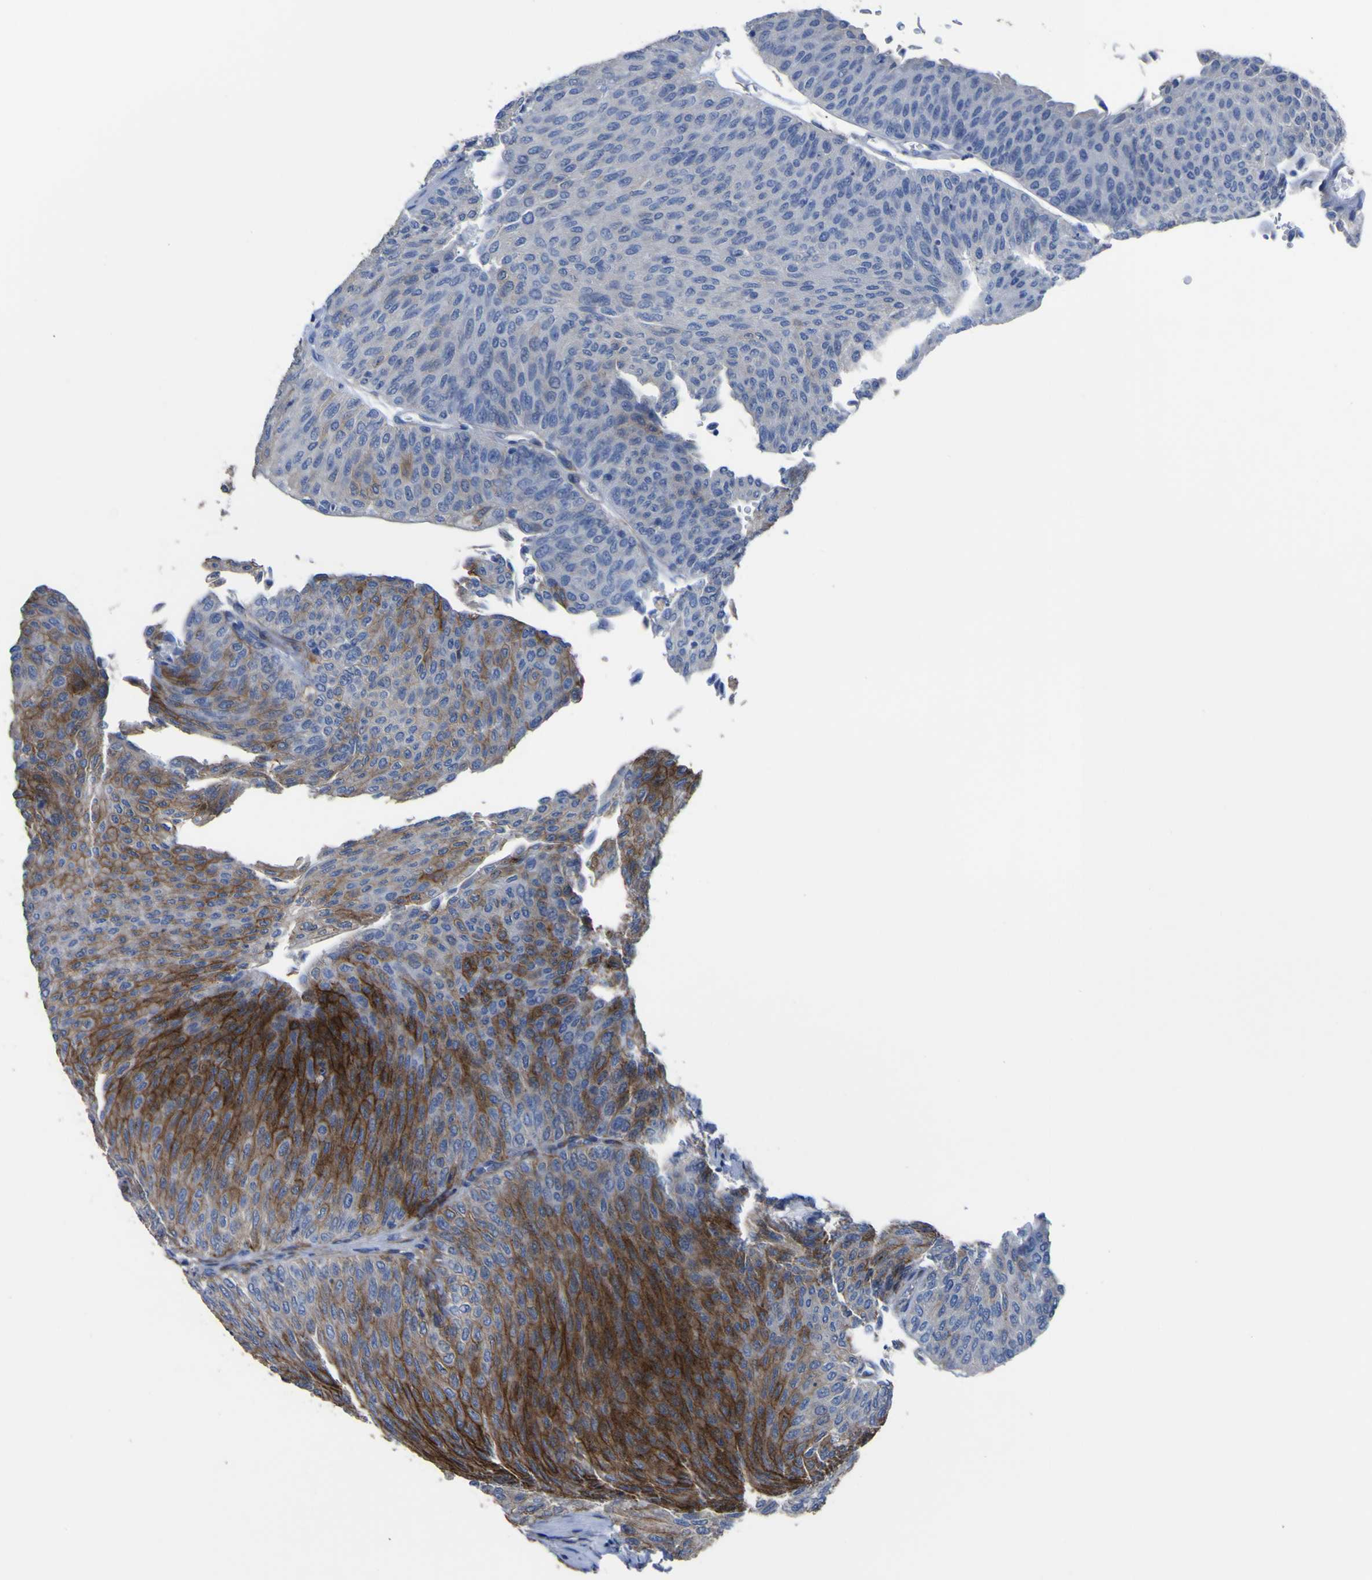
{"staining": {"intensity": "strong", "quantity": "25%-75%", "location": "cytoplasmic/membranous"}, "tissue": "urothelial cancer", "cell_type": "Tumor cells", "image_type": "cancer", "snomed": [{"axis": "morphology", "description": "Urothelial carcinoma, Low grade"}, {"axis": "topography", "description": "Urinary bladder"}], "caption": "Immunohistochemical staining of urothelial carcinoma (low-grade) displays high levels of strong cytoplasmic/membranous staining in approximately 25%-75% of tumor cells.", "gene": "AGO4", "patient": {"sex": "male", "age": 78}}